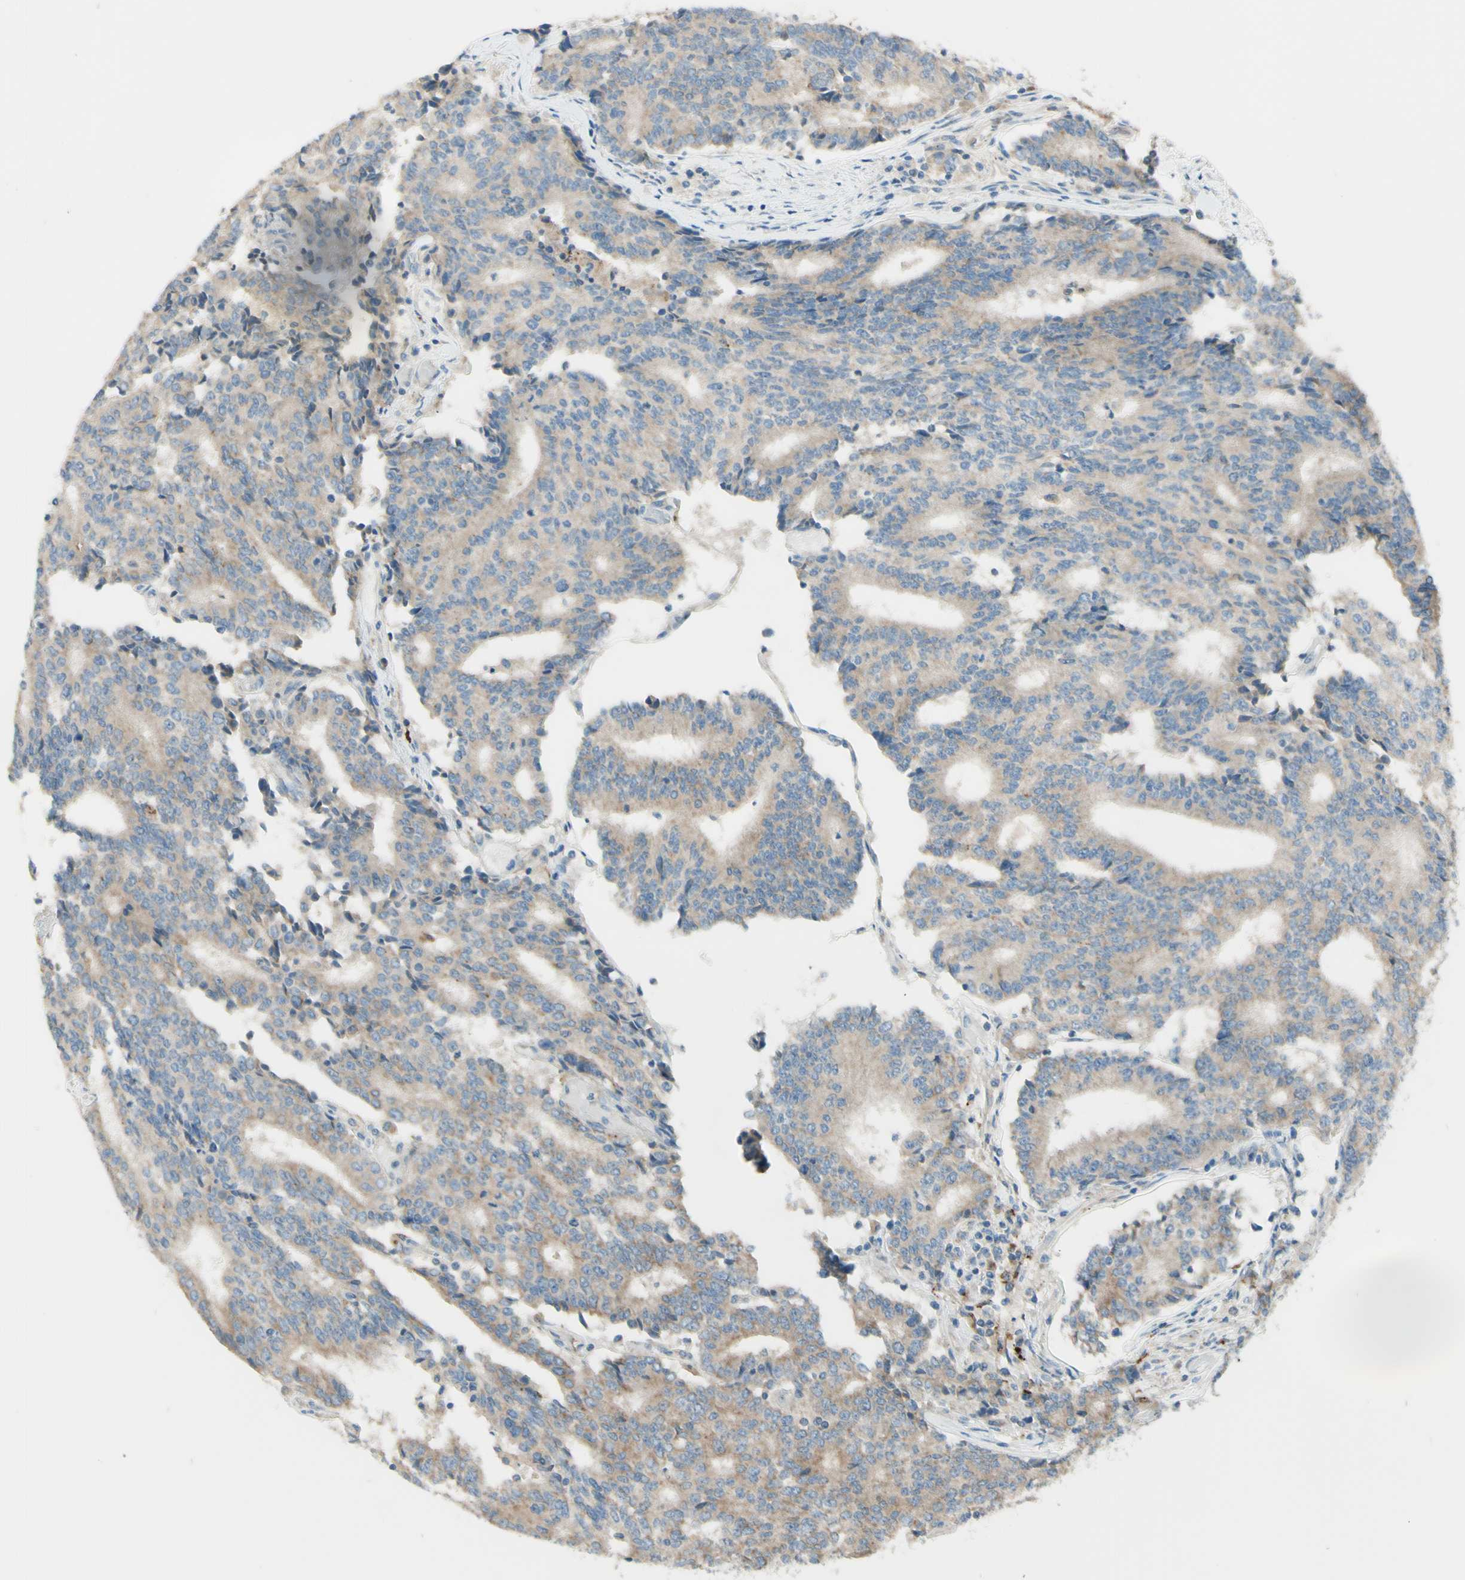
{"staining": {"intensity": "moderate", "quantity": ">75%", "location": "cytoplasmic/membranous"}, "tissue": "prostate cancer", "cell_type": "Tumor cells", "image_type": "cancer", "snomed": [{"axis": "morphology", "description": "Normal tissue, NOS"}, {"axis": "morphology", "description": "Adenocarcinoma, High grade"}, {"axis": "topography", "description": "Prostate"}, {"axis": "topography", "description": "Seminal veicle"}], "caption": "An IHC image of neoplastic tissue is shown. Protein staining in brown highlights moderate cytoplasmic/membranous positivity in prostate cancer (high-grade adenocarcinoma) within tumor cells.", "gene": "ARMC10", "patient": {"sex": "male", "age": 55}}